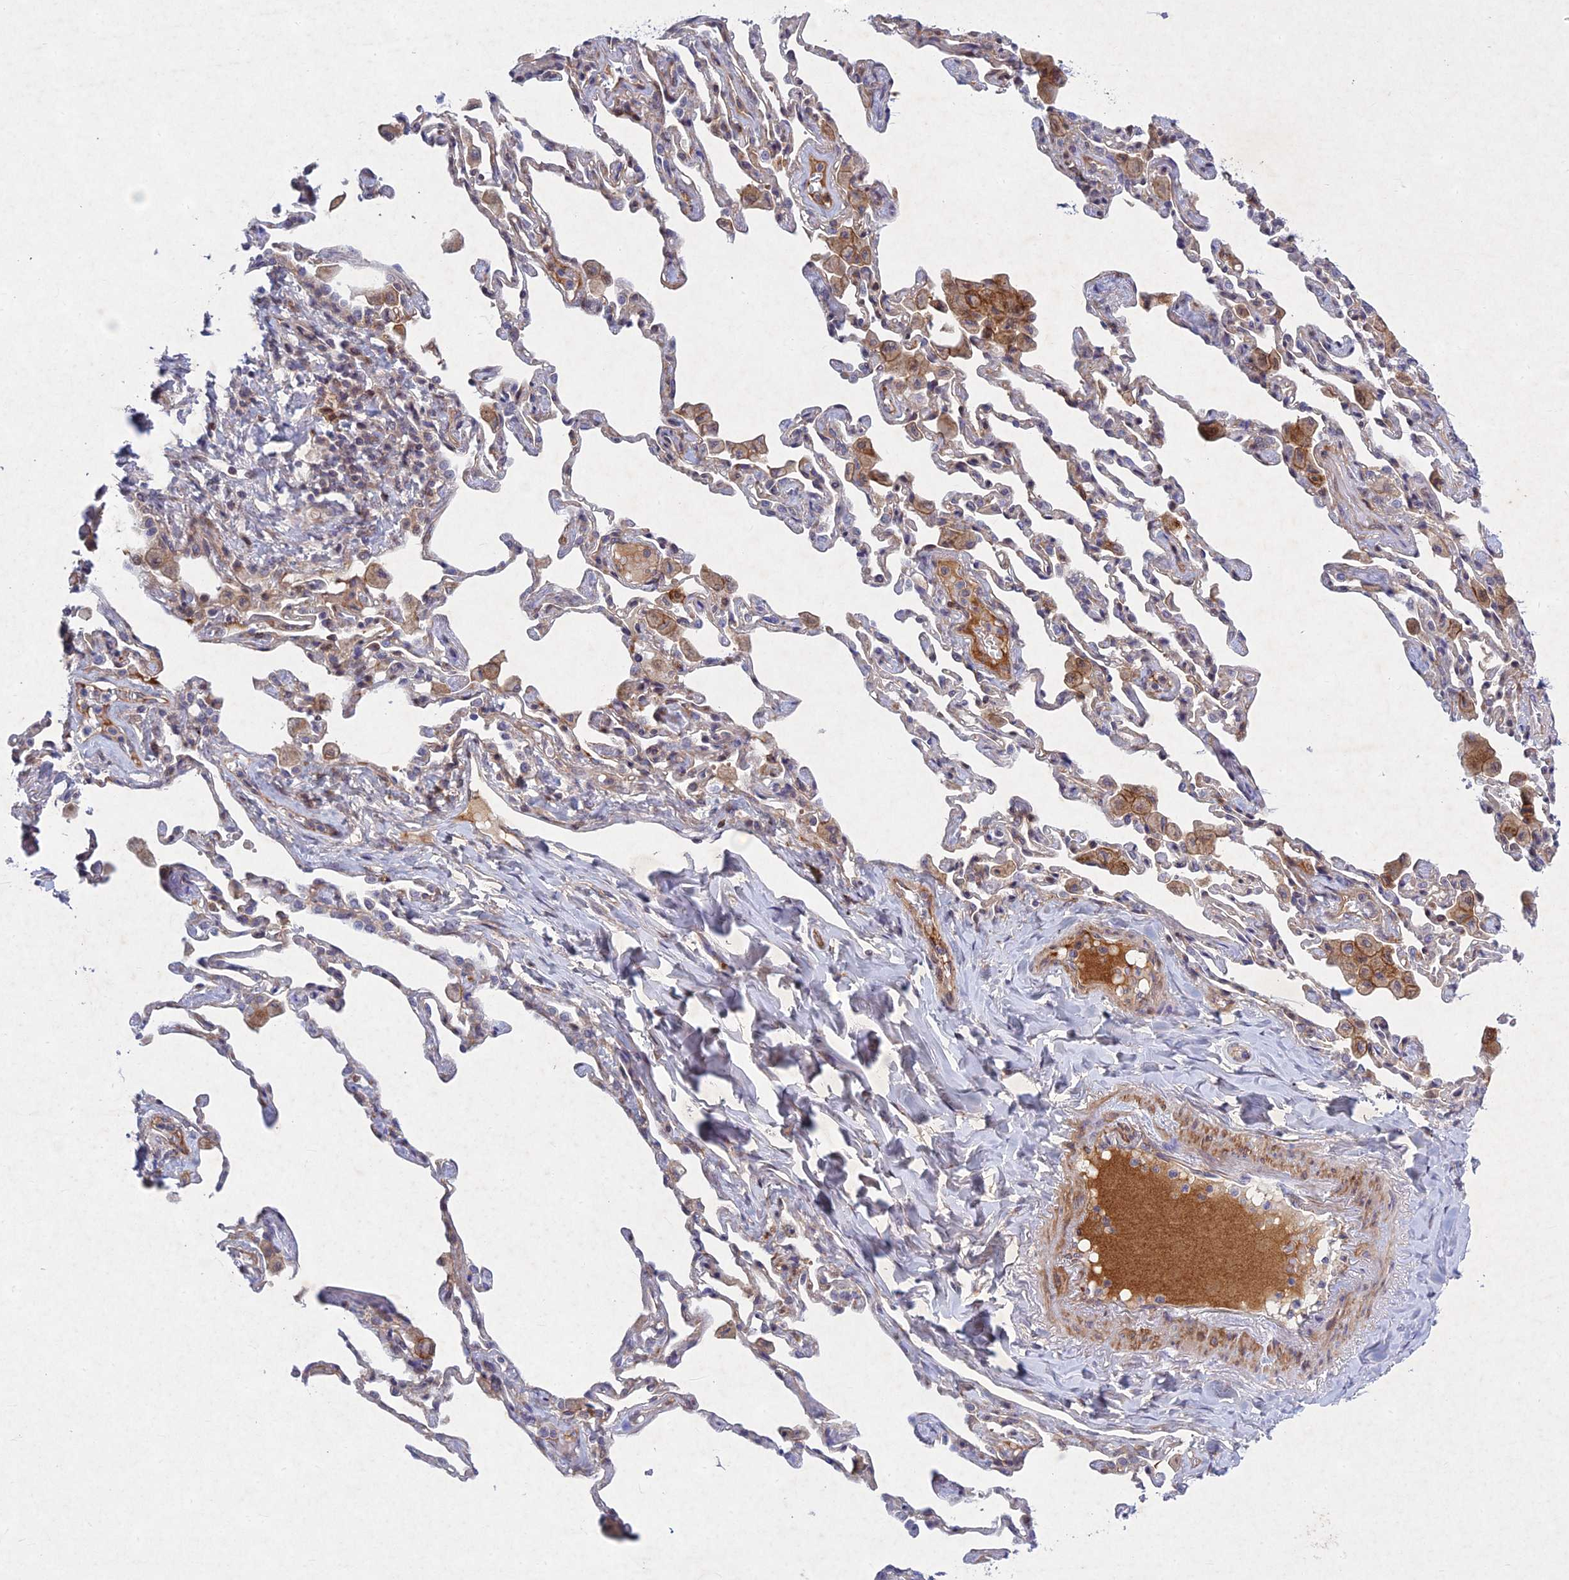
{"staining": {"intensity": "weak", "quantity": ">75%", "location": "cytoplasmic/membranous"}, "tissue": "bronchus", "cell_type": "Respiratory epithelial cells", "image_type": "normal", "snomed": [{"axis": "morphology", "description": "Normal tissue, NOS"}, {"axis": "morphology", "description": "Inflammation, NOS"}, {"axis": "topography", "description": "Bronchus"}, {"axis": "topography", "description": "Lung"}], "caption": "Immunohistochemistry photomicrograph of unremarkable bronchus: human bronchus stained using IHC displays low levels of weak protein expression localized specifically in the cytoplasmic/membranous of respiratory epithelial cells, appearing as a cytoplasmic/membranous brown color.", "gene": "PTHLH", "patient": {"sex": "female", "age": 46}}